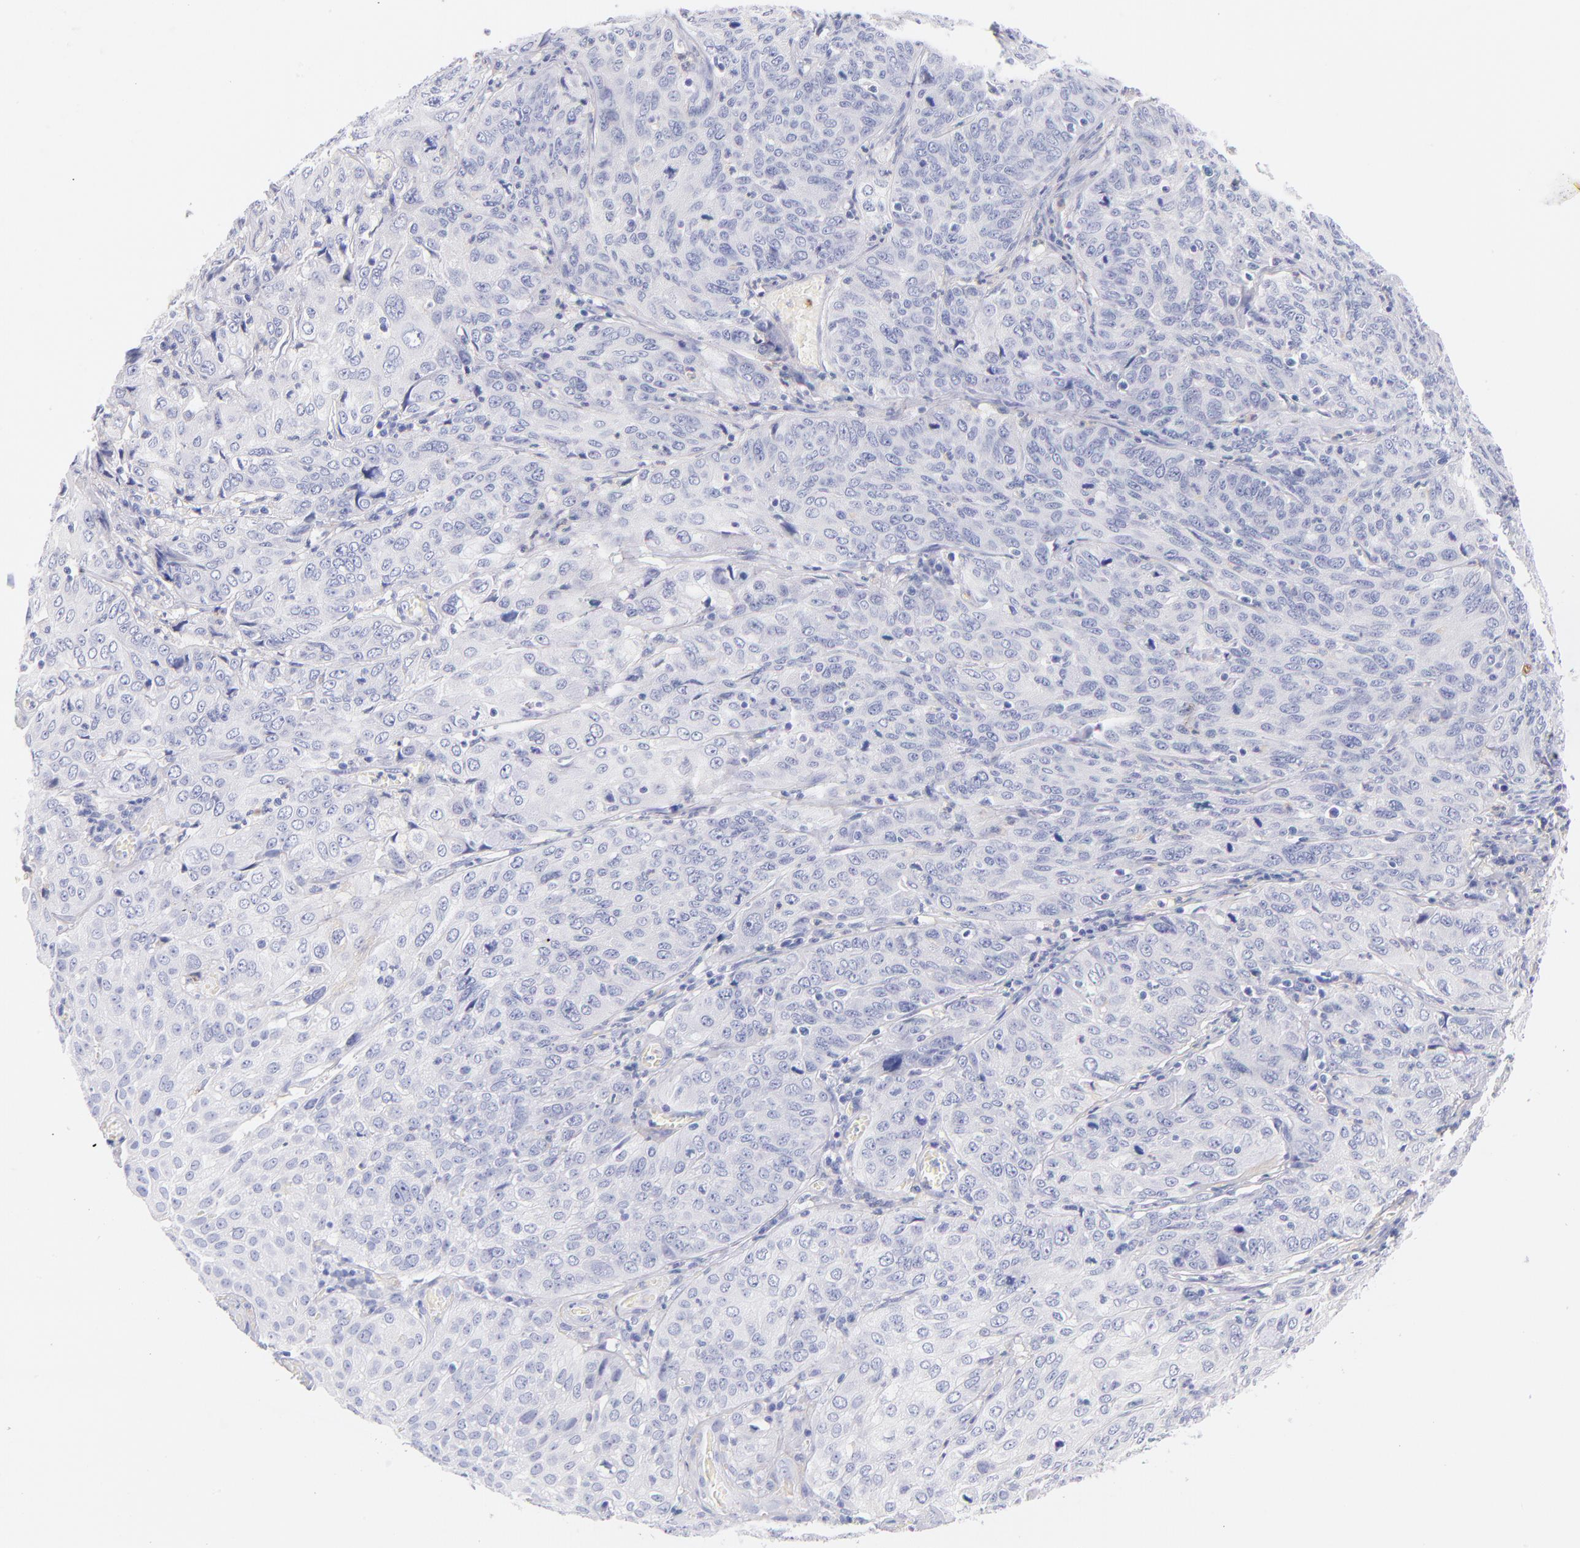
{"staining": {"intensity": "negative", "quantity": "none", "location": "none"}, "tissue": "cervical cancer", "cell_type": "Tumor cells", "image_type": "cancer", "snomed": [{"axis": "morphology", "description": "Squamous cell carcinoma, NOS"}, {"axis": "topography", "description": "Cervix"}], "caption": "Immunohistochemistry (IHC) of cervical cancer (squamous cell carcinoma) shows no expression in tumor cells. (Stains: DAB (3,3'-diaminobenzidine) IHC with hematoxylin counter stain, Microscopy: brightfield microscopy at high magnification).", "gene": "HP", "patient": {"sex": "female", "age": 38}}